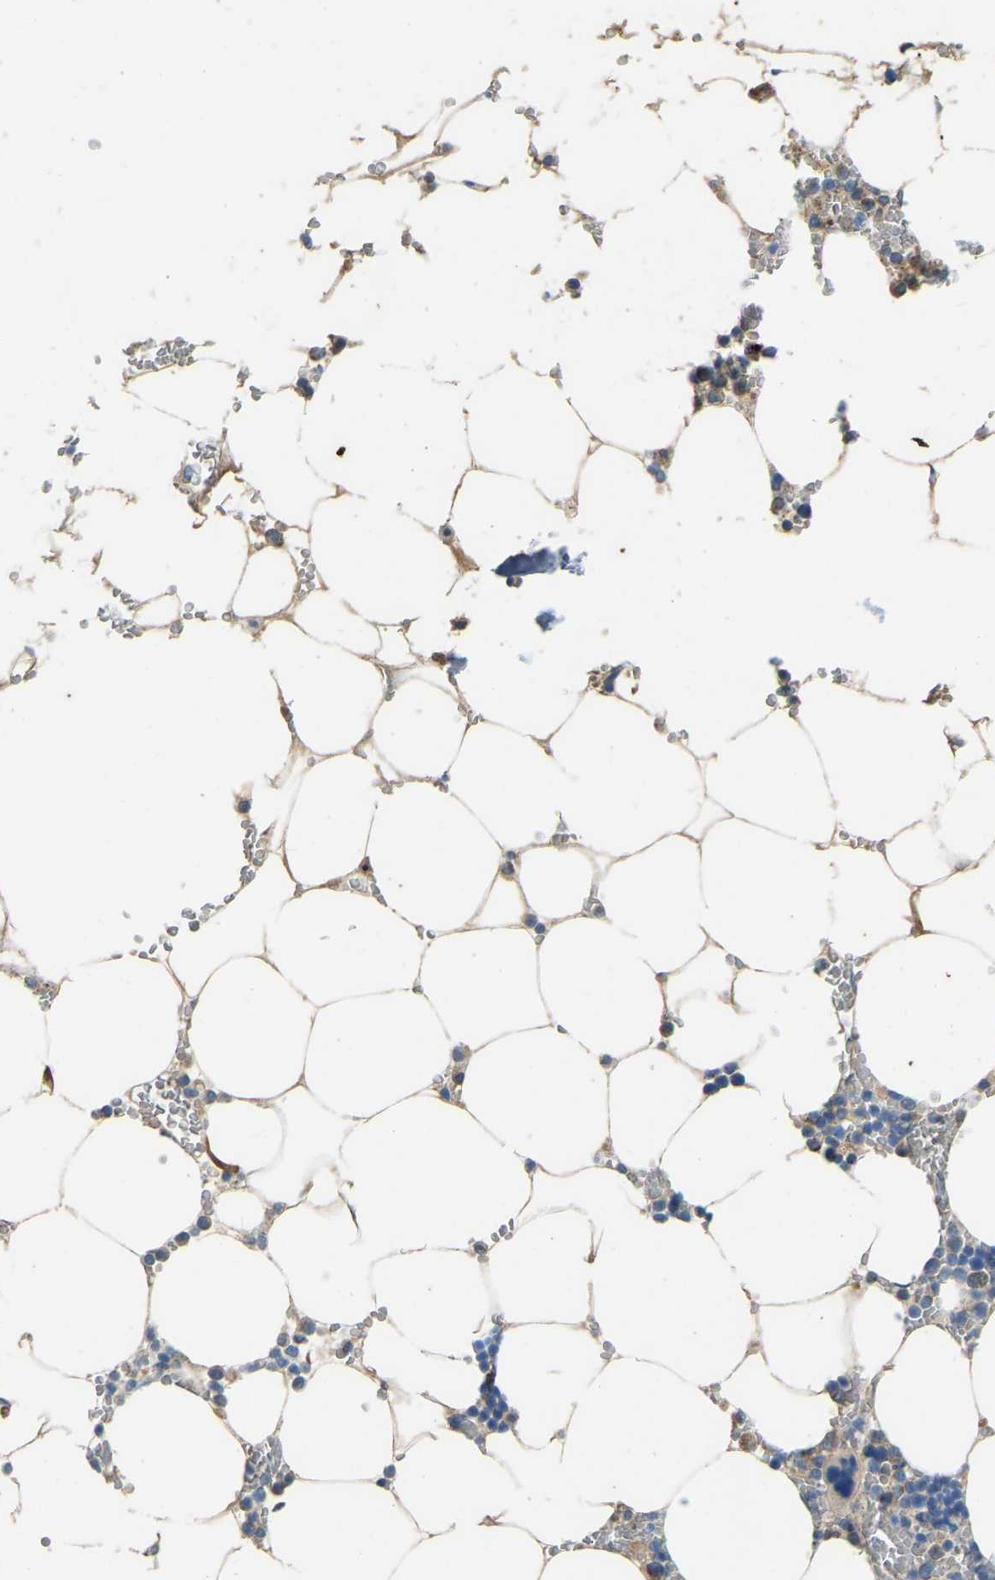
{"staining": {"intensity": "moderate", "quantity": "<25%", "location": "cytoplasmic/membranous"}, "tissue": "bone marrow", "cell_type": "Hematopoietic cells", "image_type": "normal", "snomed": [{"axis": "morphology", "description": "Normal tissue, NOS"}, {"axis": "topography", "description": "Bone marrow"}], "caption": "High-power microscopy captured an IHC histopathology image of normal bone marrow, revealing moderate cytoplasmic/membranous expression in approximately <25% of hematopoietic cells.", "gene": "ZNF200", "patient": {"sex": "male", "age": 70}}